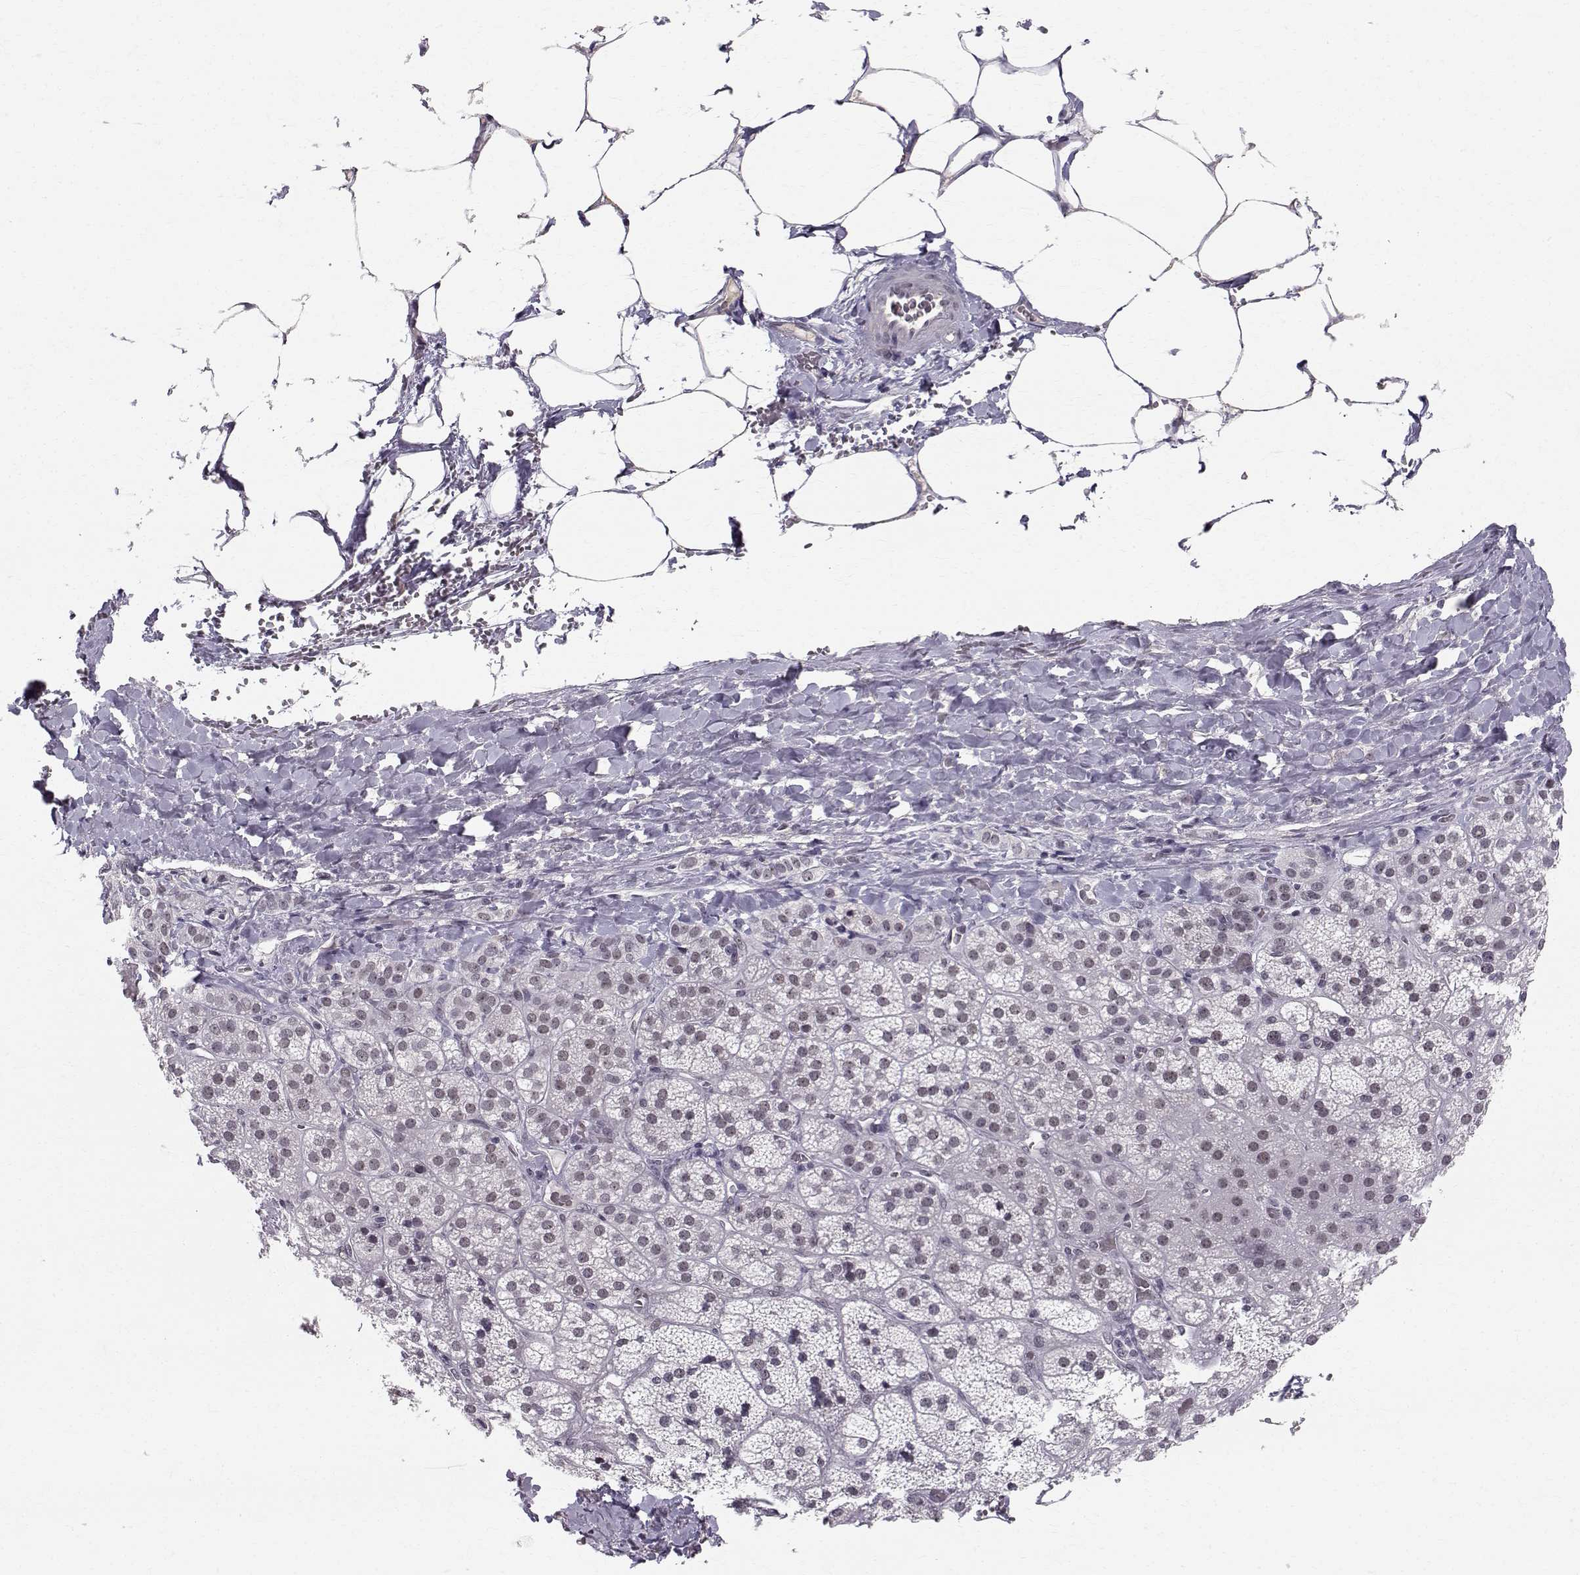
{"staining": {"intensity": "negative", "quantity": "none", "location": "none"}, "tissue": "adrenal gland", "cell_type": "Glandular cells", "image_type": "normal", "snomed": [{"axis": "morphology", "description": "Normal tissue, NOS"}, {"axis": "topography", "description": "Adrenal gland"}], "caption": "This is an IHC photomicrograph of normal human adrenal gland. There is no staining in glandular cells.", "gene": "RPP38", "patient": {"sex": "male", "age": 57}}